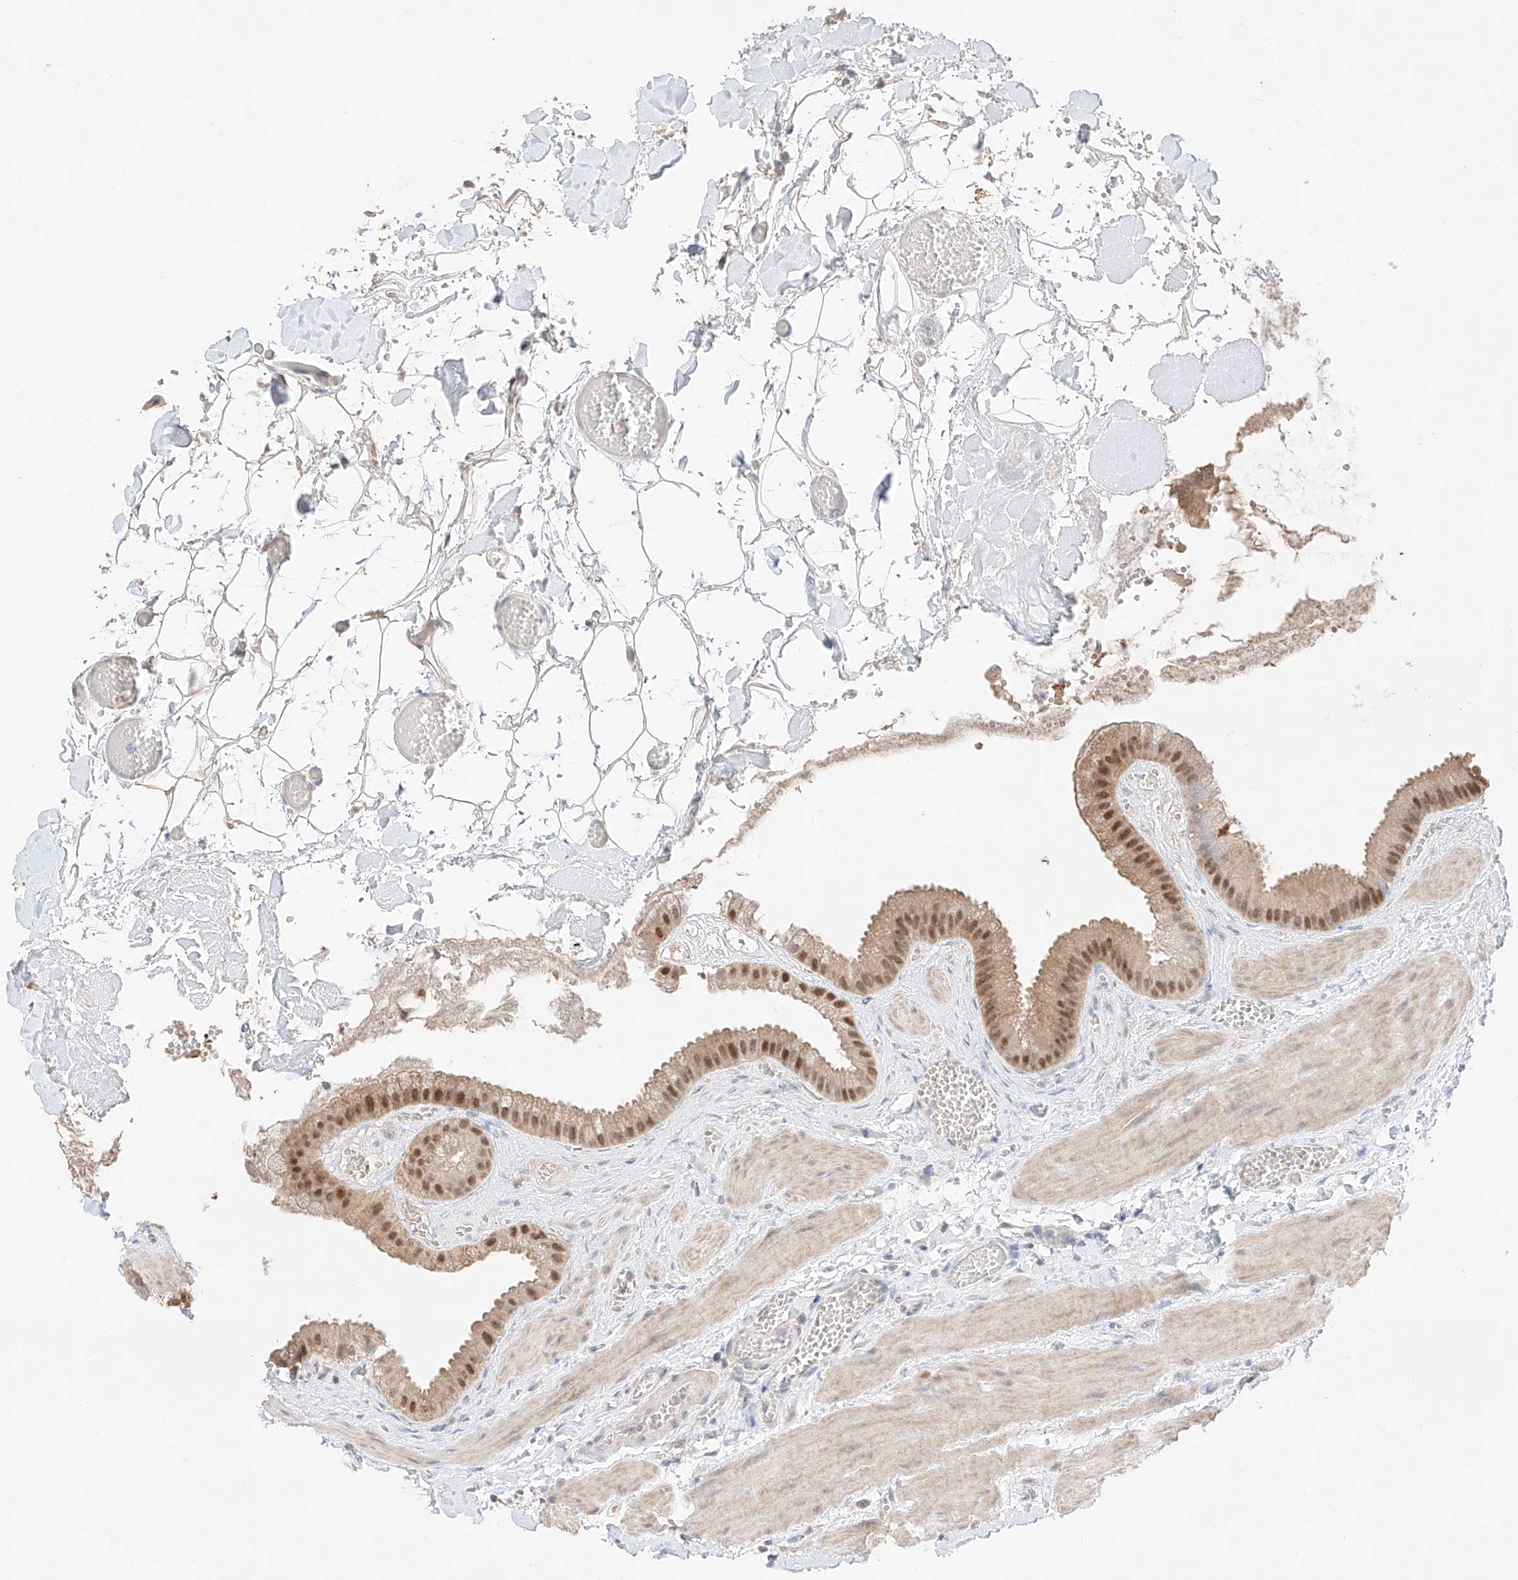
{"staining": {"intensity": "strong", "quantity": ">75%", "location": "nuclear"}, "tissue": "gallbladder", "cell_type": "Glandular cells", "image_type": "normal", "snomed": [{"axis": "morphology", "description": "Normal tissue, NOS"}, {"axis": "topography", "description": "Gallbladder"}], "caption": "Gallbladder was stained to show a protein in brown. There is high levels of strong nuclear staining in approximately >75% of glandular cells. (DAB = brown stain, brightfield microscopy at high magnification).", "gene": "APIP", "patient": {"sex": "male", "age": 55}}